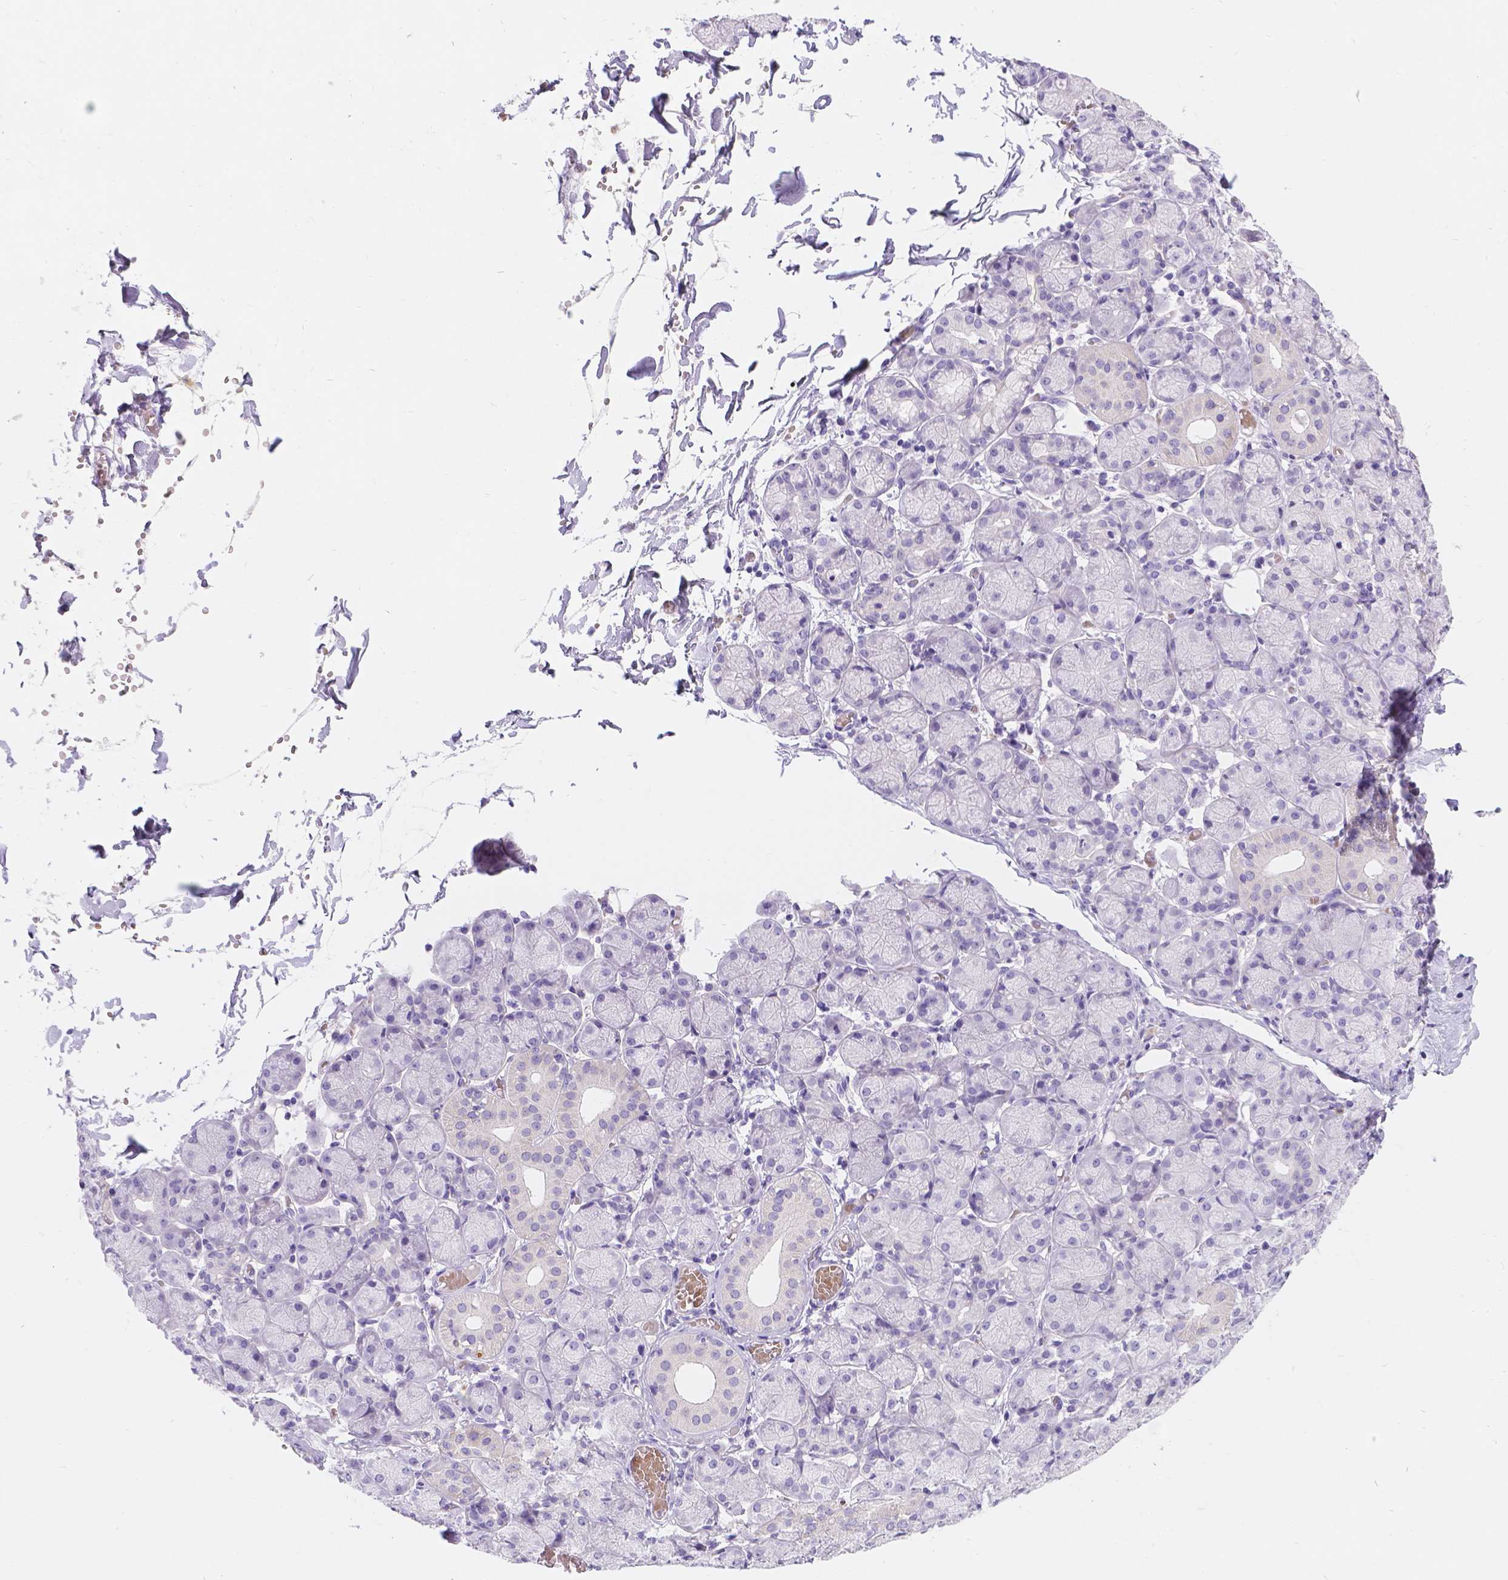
{"staining": {"intensity": "negative", "quantity": "none", "location": "none"}, "tissue": "salivary gland", "cell_type": "Glandular cells", "image_type": "normal", "snomed": [{"axis": "morphology", "description": "Normal tissue, NOS"}, {"axis": "topography", "description": "Salivary gland"}, {"axis": "topography", "description": "Peripheral nerve tissue"}], "caption": "Glandular cells are negative for brown protein staining in unremarkable salivary gland. (DAB IHC, high magnification).", "gene": "GNRHR", "patient": {"sex": "female", "age": 24}}